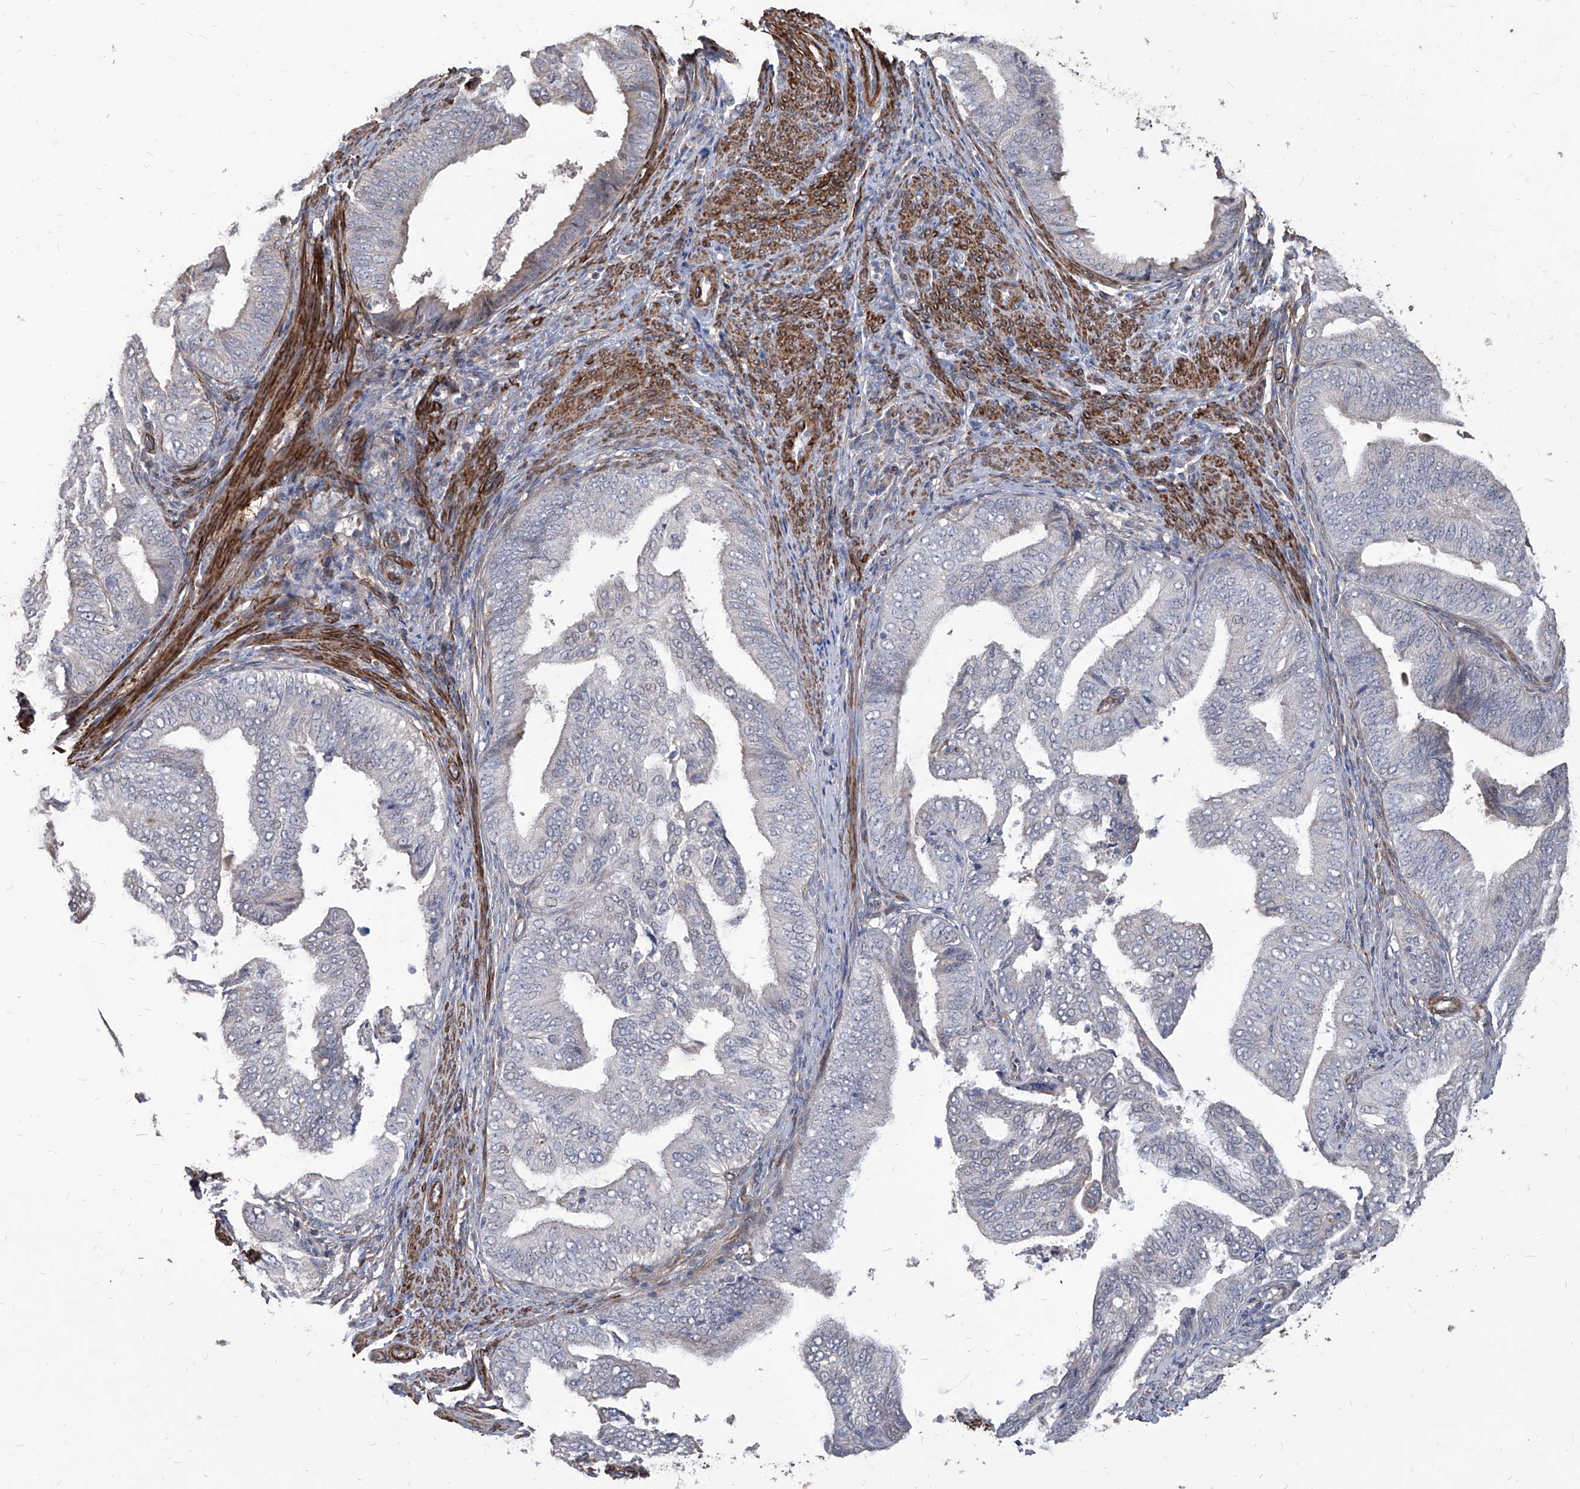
{"staining": {"intensity": "negative", "quantity": "none", "location": "none"}, "tissue": "endometrial cancer", "cell_type": "Tumor cells", "image_type": "cancer", "snomed": [{"axis": "morphology", "description": "Adenocarcinoma, NOS"}, {"axis": "topography", "description": "Endometrium"}], "caption": "The photomicrograph reveals no staining of tumor cells in endometrial cancer. The staining was performed using DAB to visualize the protein expression in brown, while the nuclei were stained in blue with hematoxylin (Magnification: 20x).", "gene": "FAM83B", "patient": {"sex": "female", "age": 58}}